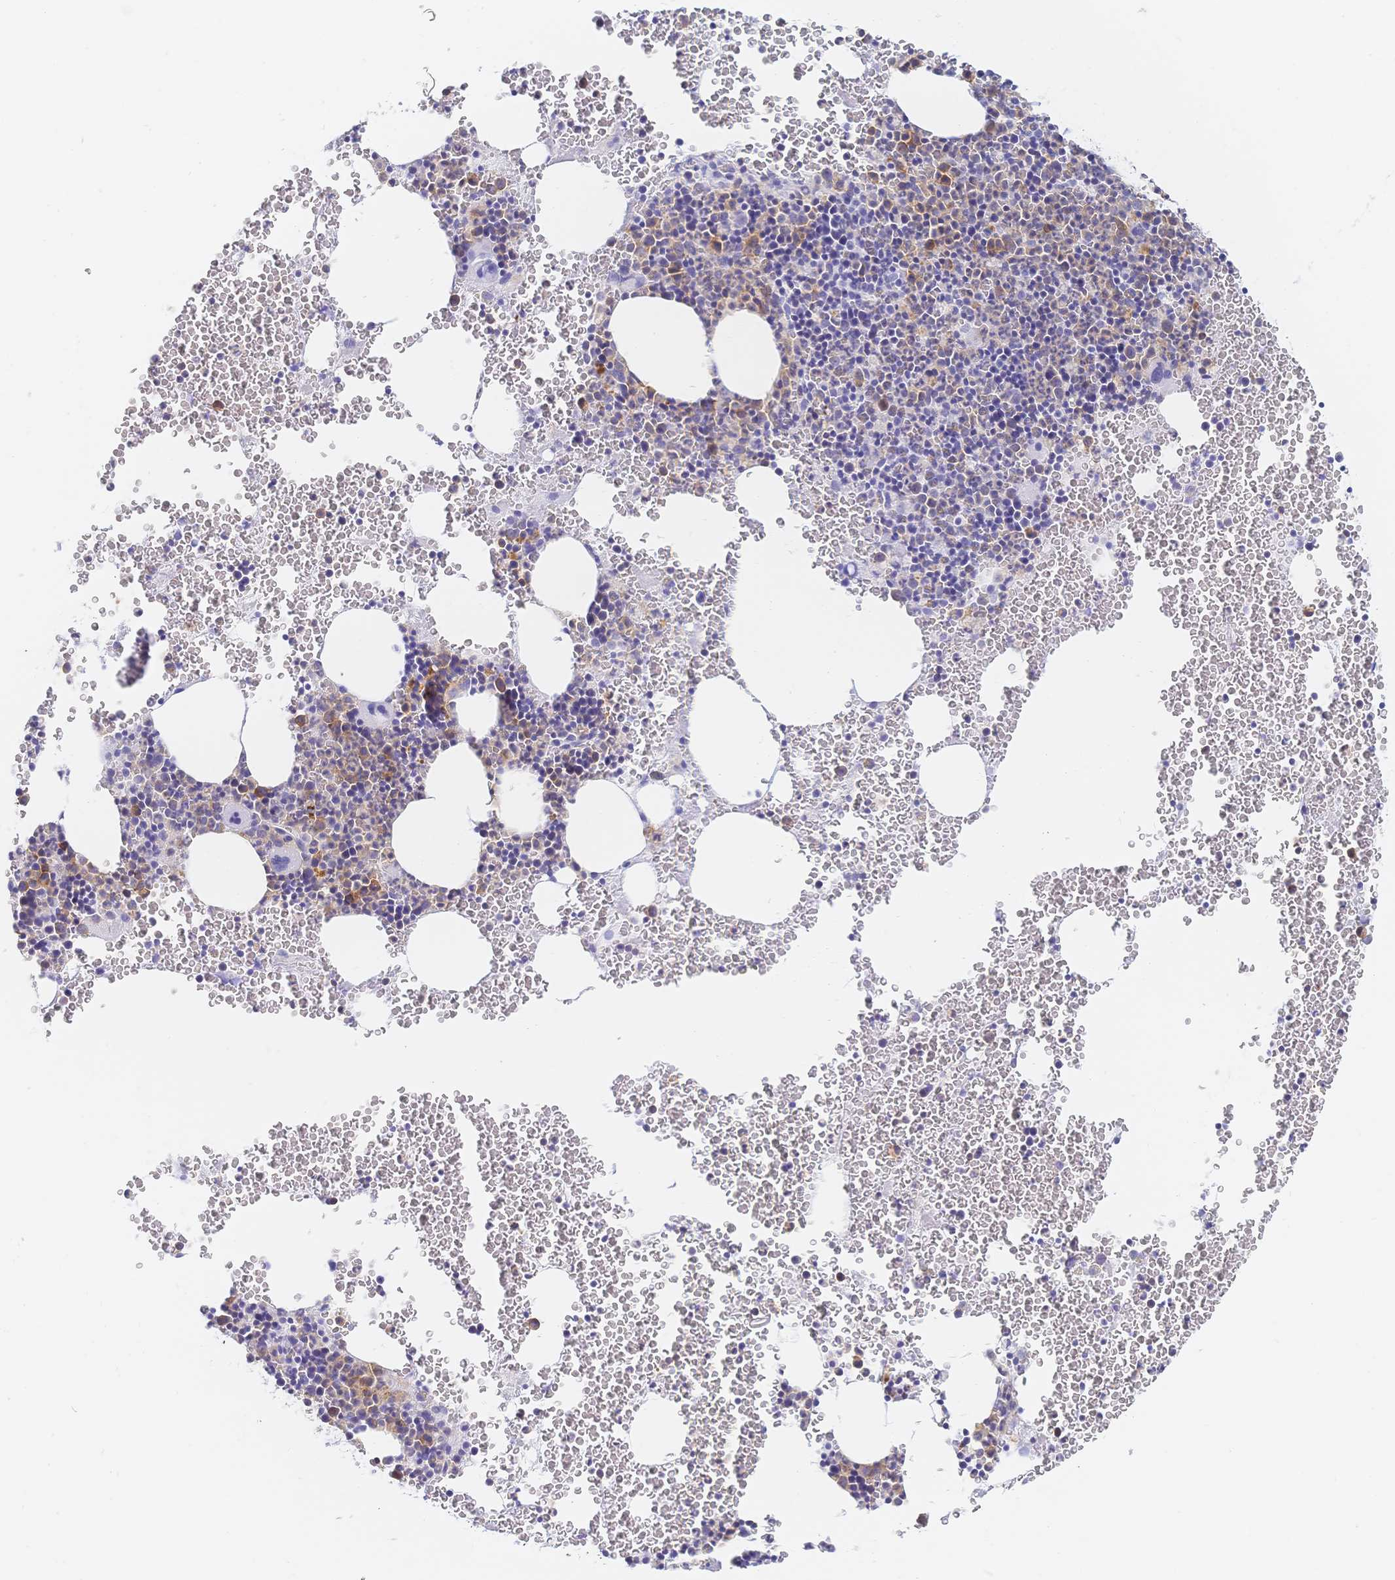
{"staining": {"intensity": "moderate", "quantity": "<25%", "location": "cytoplasmic/membranous"}, "tissue": "bone marrow", "cell_type": "Hematopoietic cells", "image_type": "normal", "snomed": [{"axis": "morphology", "description": "Normal tissue, NOS"}, {"axis": "topography", "description": "Bone marrow"}], "caption": "Protein expression analysis of normal bone marrow displays moderate cytoplasmic/membranous expression in approximately <25% of hematopoietic cells.", "gene": "RRM1", "patient": {"sex": "male", "age": 47}}